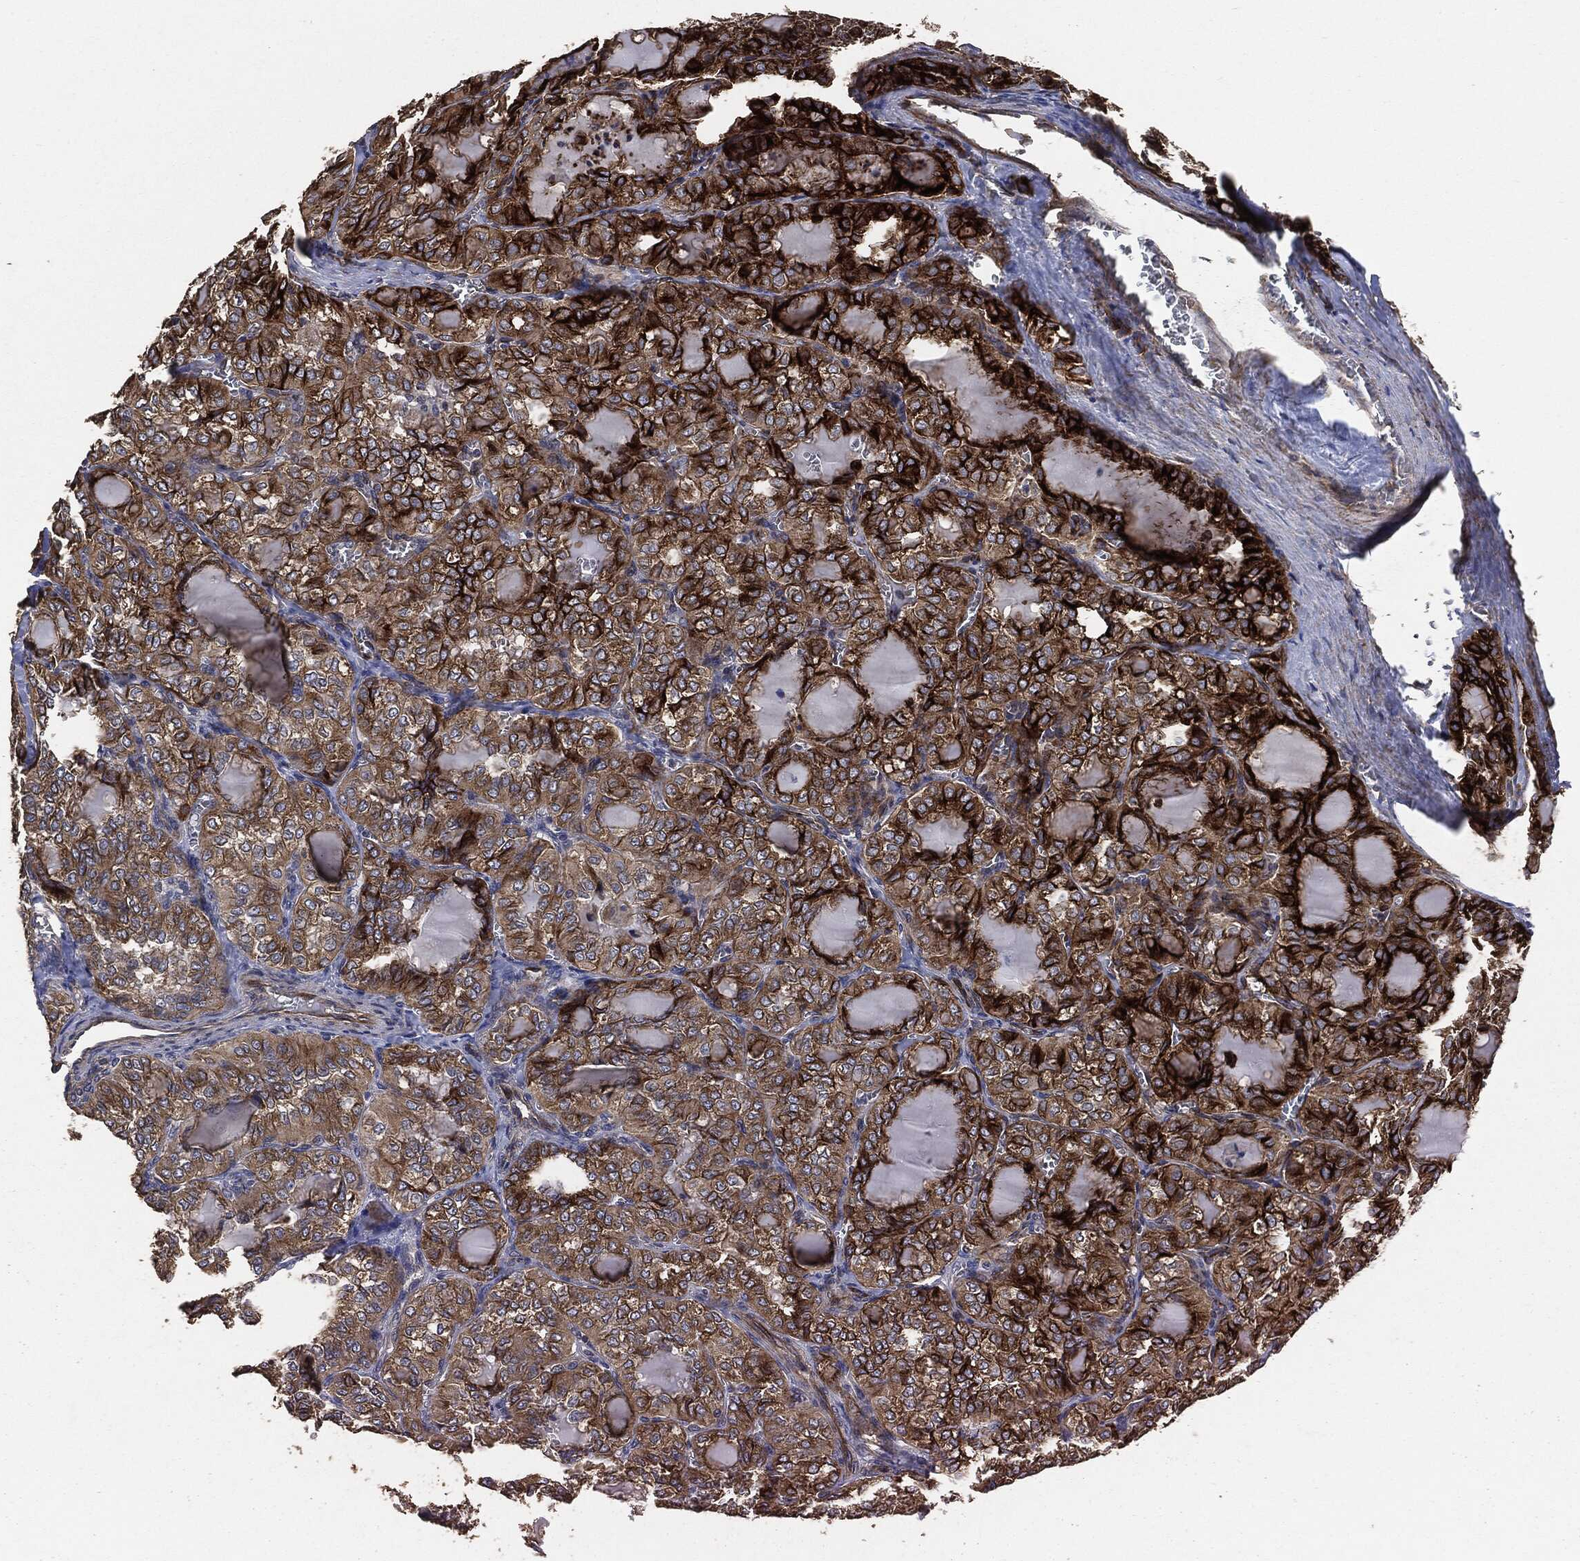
{"staining": {"intensity": "strong", "quantity": "25%-75%", "location": "cytoplasmic/membranous"}, "tissue": "thyroid cancer", "cell_type": "Tumor cells", "image_type": "cancer", "snomed": [{"axis": "morphology", "description": "Papillary adenocarcinoma, NOS"}, {"axis": "topography", "description": "Thyroid gland"}], "caption": "This is an image of immunohistochemistry (IHC) staining of papillary adenocarcinoma (thyroid), which shows strong staining in the cytoplasmic/membranous of tumor cells.", "gene": "STK3", "patient": {"sex": "female", "age": 41}}